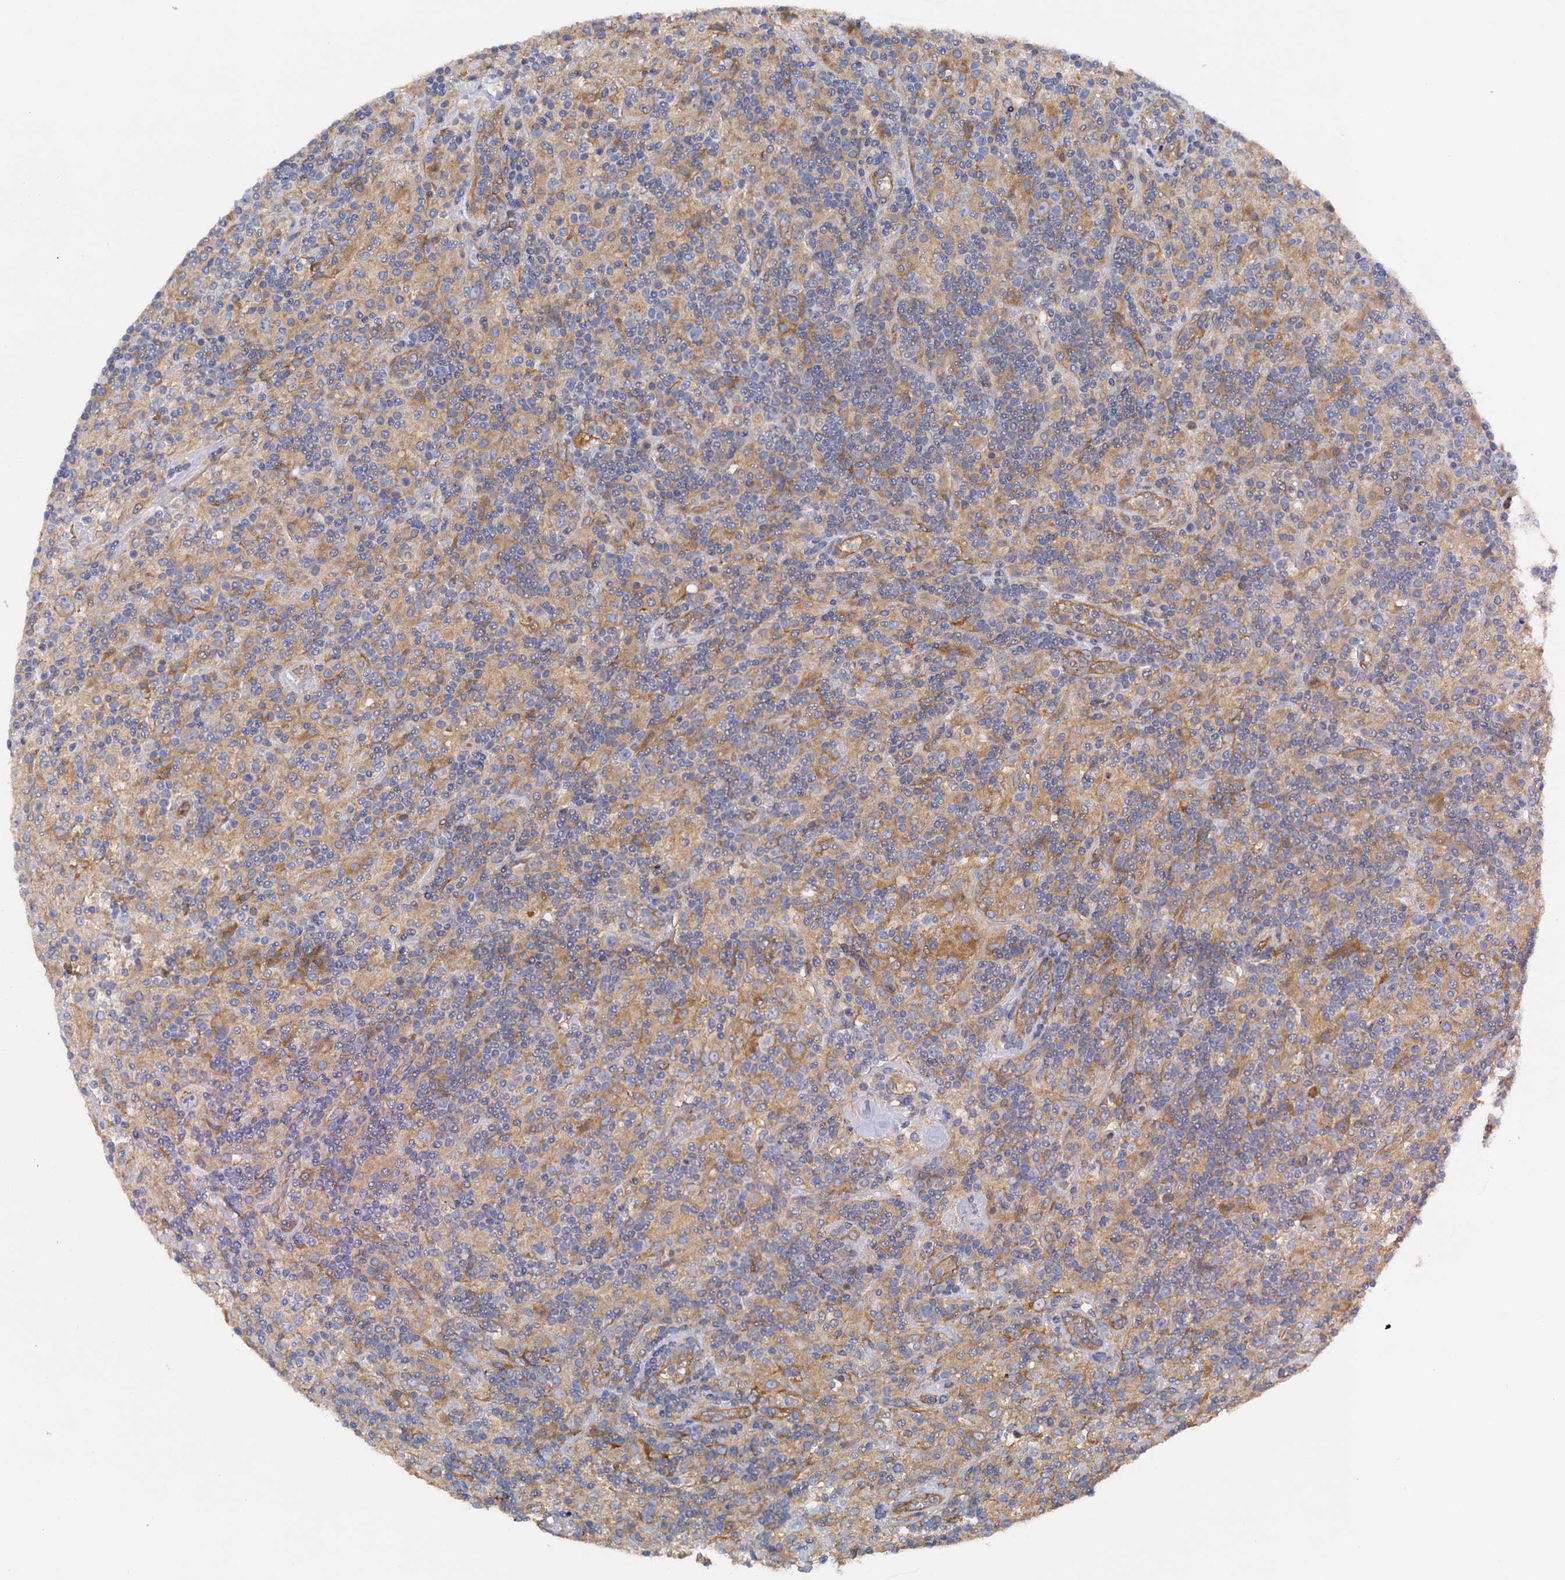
{"staining": {"intensity": "negative", "quantity": "none", "location": "none"}, "tissue": "lymphoma", "cell_type": "Tumor cells", "image_type": "cancer", "snomed": [{"axis": "morphology", "description": "Hodgkin's disease, NOS"}, {"axis": "topography", "description": "Lymph node"}], "caption": "Photomicrograph shows no protein staining in tumor cells of Hodgkin's disease tissue.", "gene": "MRPL48", "patient": {"sex": "male", "age": 70}}